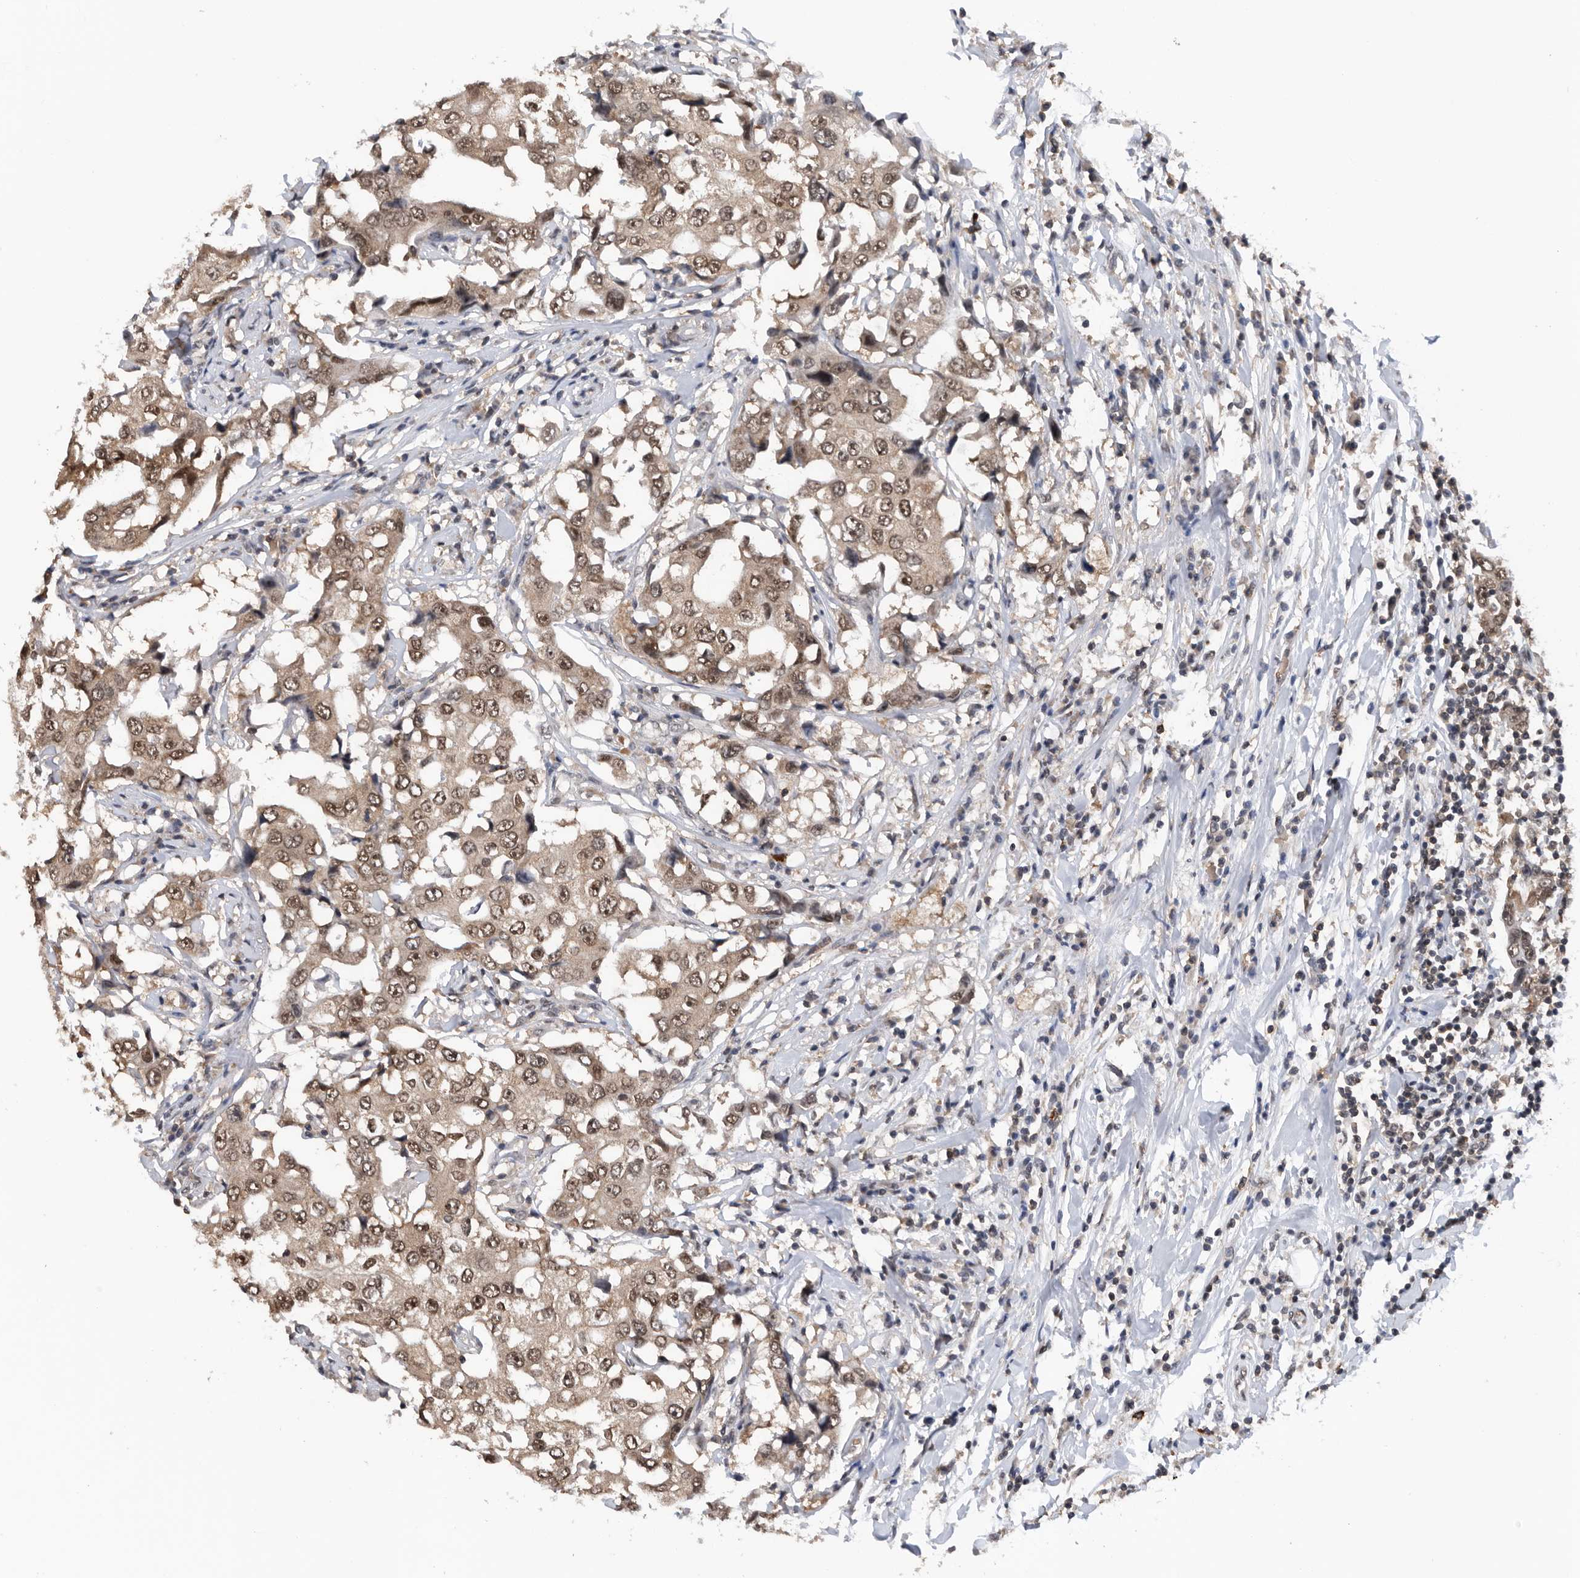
{"staining": {"intensity": "moderate", "quantity": ">75%", "location": "nuclear"}, "tissue": "breast cancer", "cell_type": "Tumor cells", "image_type": "cancer", "snomed": [{"axis": "morphology", "description": "Duct carcinoma"}, {"axis": "topography", "description": "Breast"}], "caption": "The immunohistochemical stain highlights moderate nuclear positivity in tumor cells of breast cancer (intraductal carcinoma) tissue.", "gene": "ZNF260", "patient": {"sex": "female", "age": 27}}